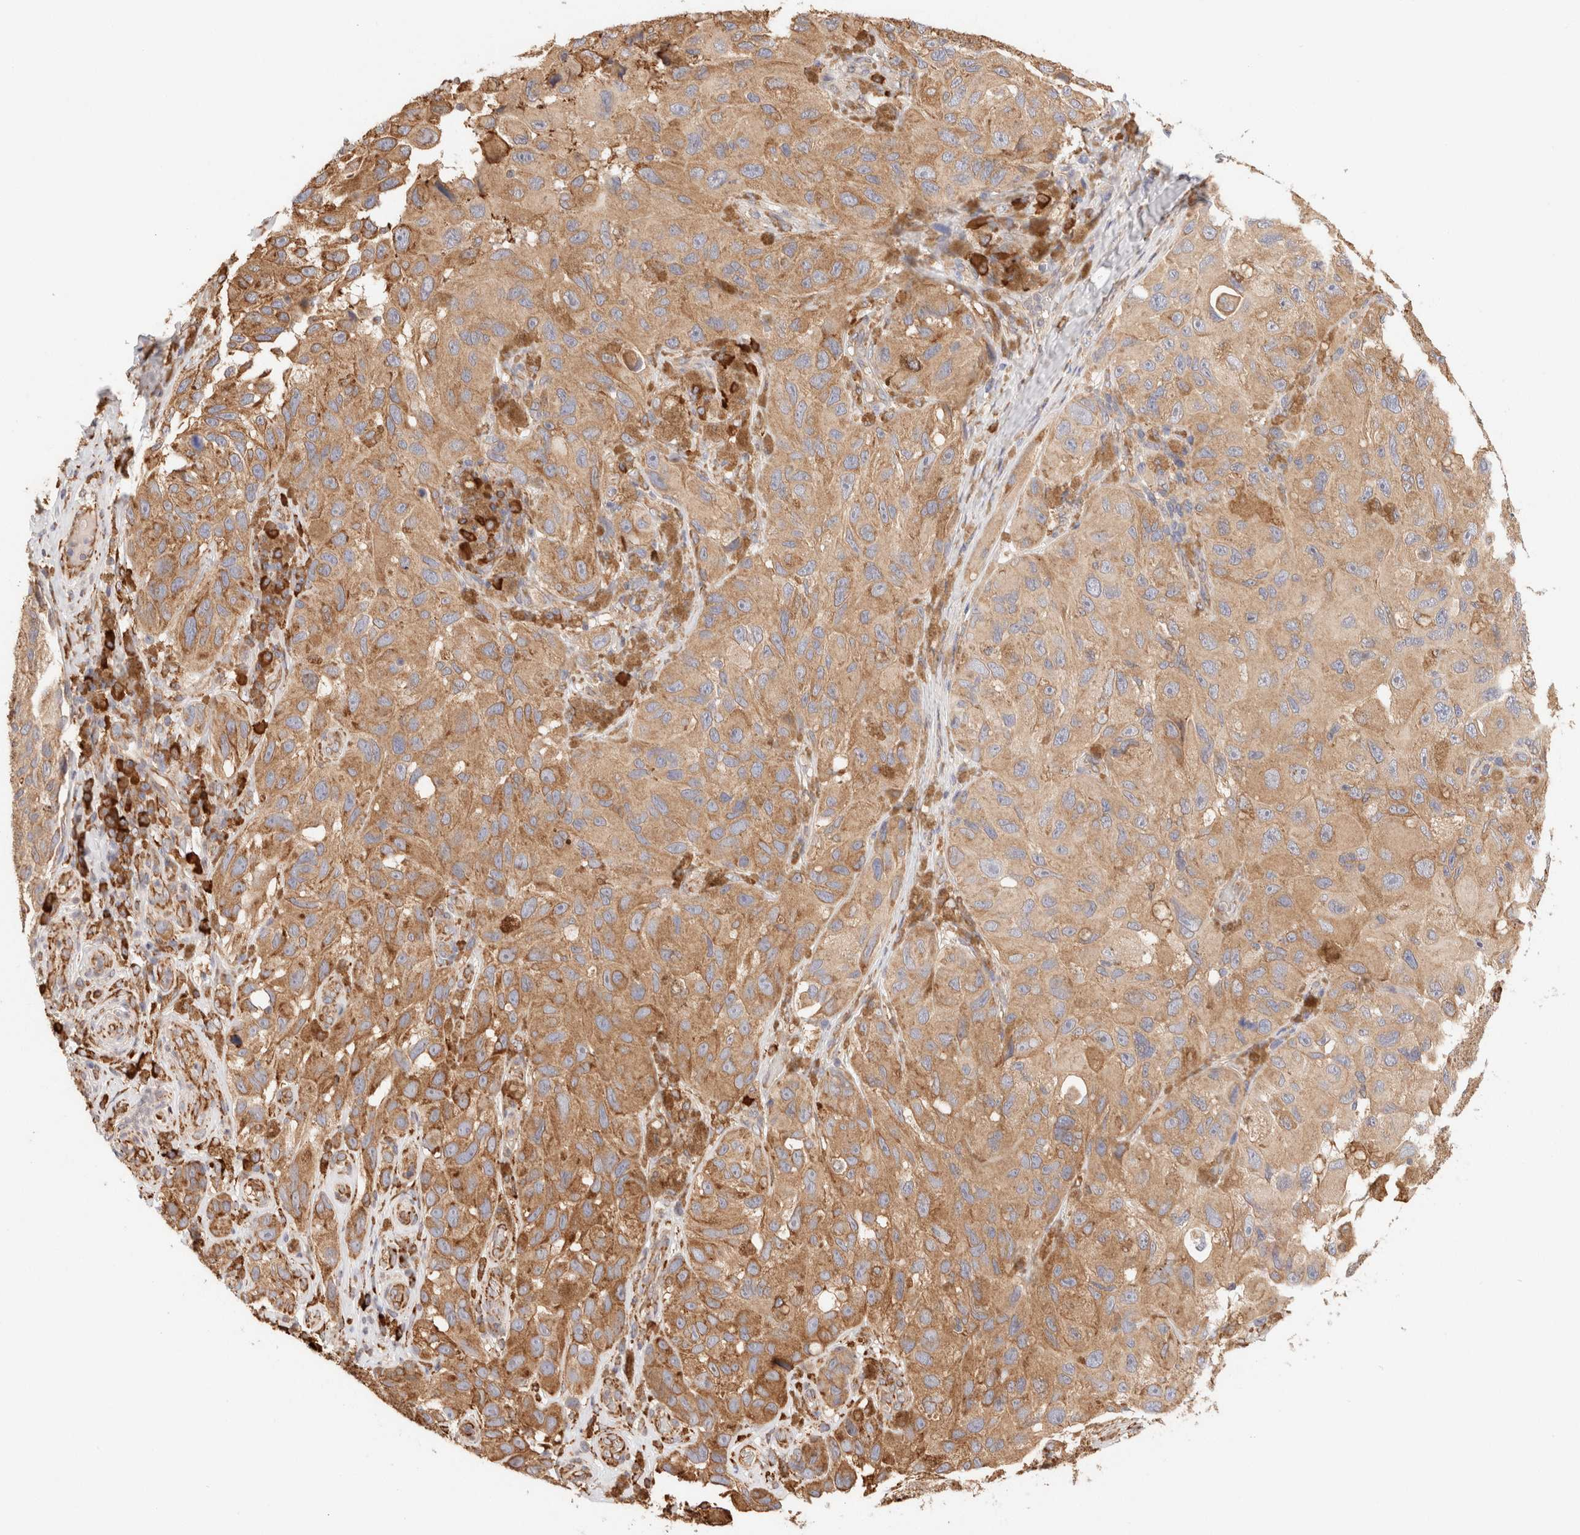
{"staining": {"intensity": "moderate", "quantity": ">75%", "location": "cytoplasmic/membranous"}, "tissue": "melanoma", "cell_type": "Tumor cells", "image_type": "cancer", "snomed": [{"axis": "morphology", "description": "Malignant melanoma, NOS"}, {"axis": "topography", "description": "Skin"}], "caption": "Immunohistochemistry (DAB) staining of human melanoma exhibits moderate cytoplasmic/membranous protein staining in approximately >75% of tumor cells.", "gene": "FER", "patient": {"sex": "female", "age": 73}}